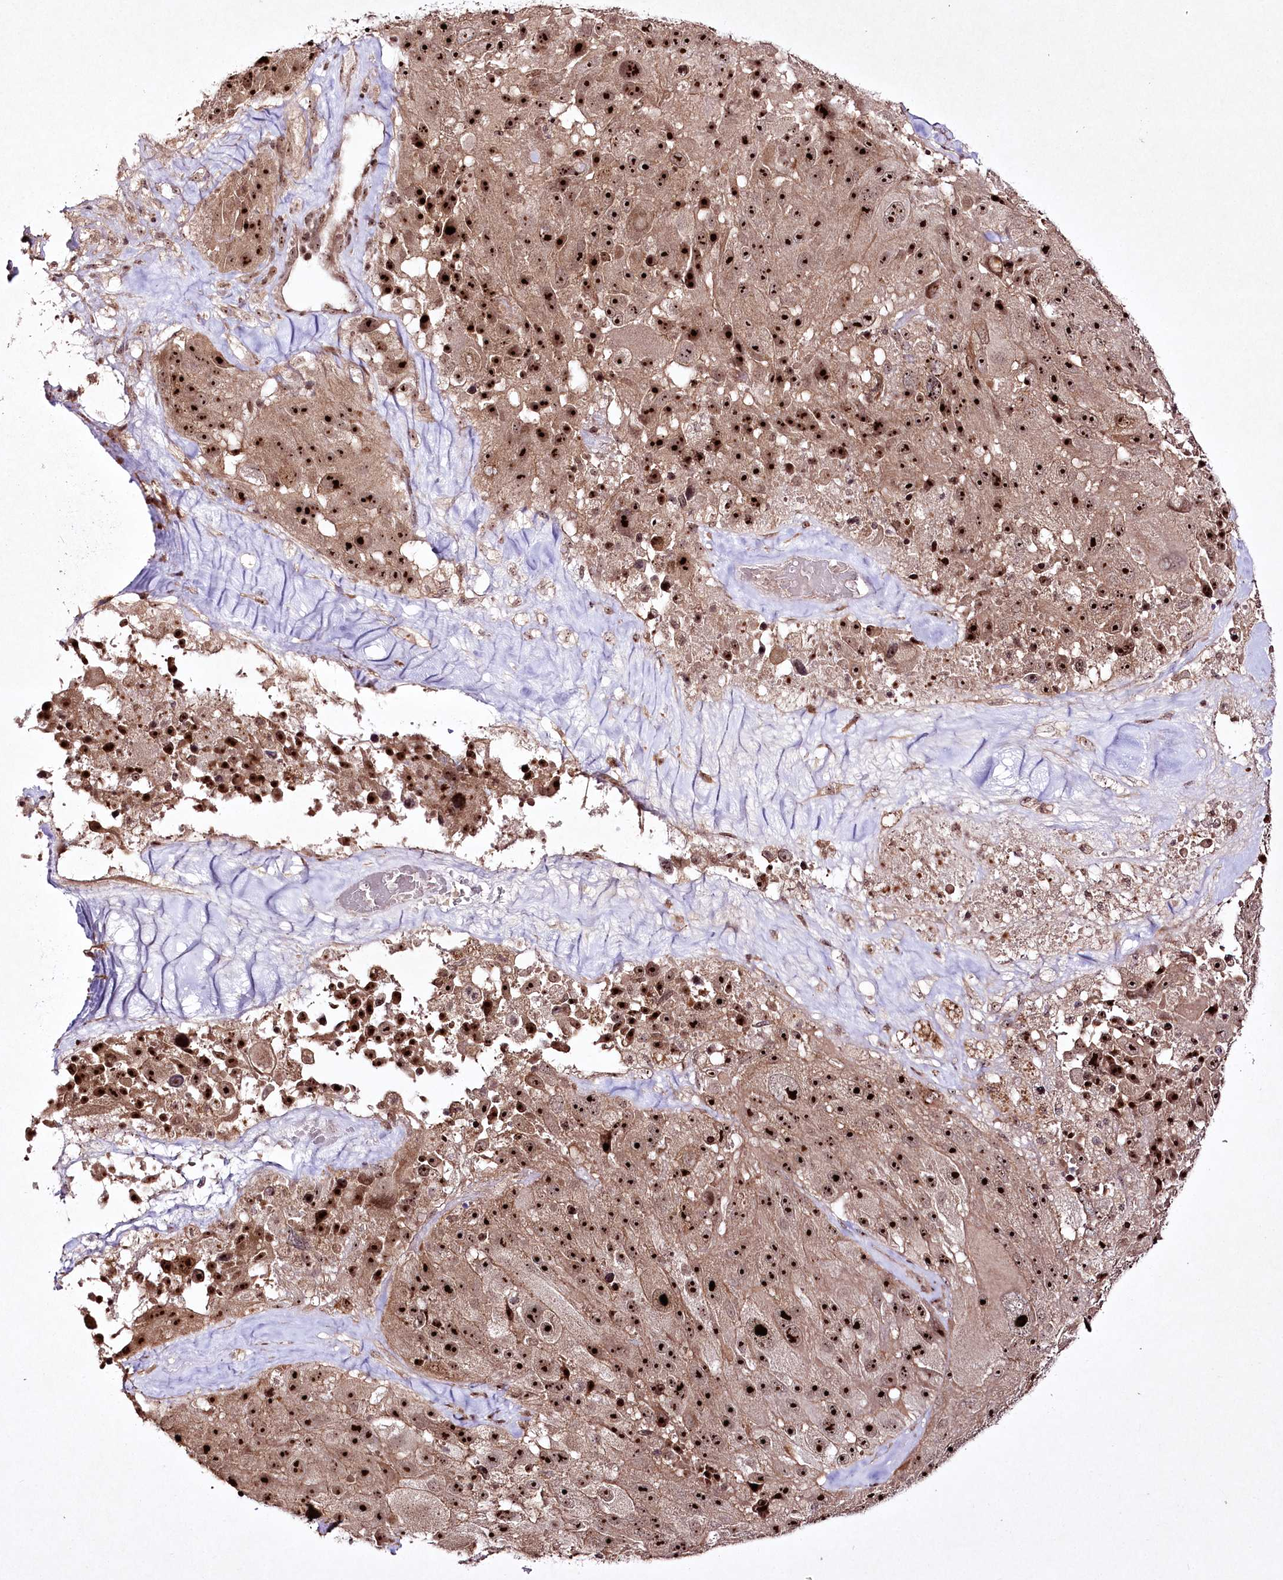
{"staining": {"intensity": "strong", "quantity": ">75%", "location": "nuclear"}, "tissue": "melanoma", "cell_type": "Tumor cells", "image_type": "cancer", "snomed": [{"axis": "morphology", "description": "Malignant melanoma, Metastatic site"}, {"axis": "topography", "description": "Lymph node"}], "caption": "There is high levels of strong nuclear positivity in tumor cells of melanoma, as demonstrated by immunohistochemical staining (brown color).", "gene": "CCDC59", "patient": {"sex": "male", "age": 62}}